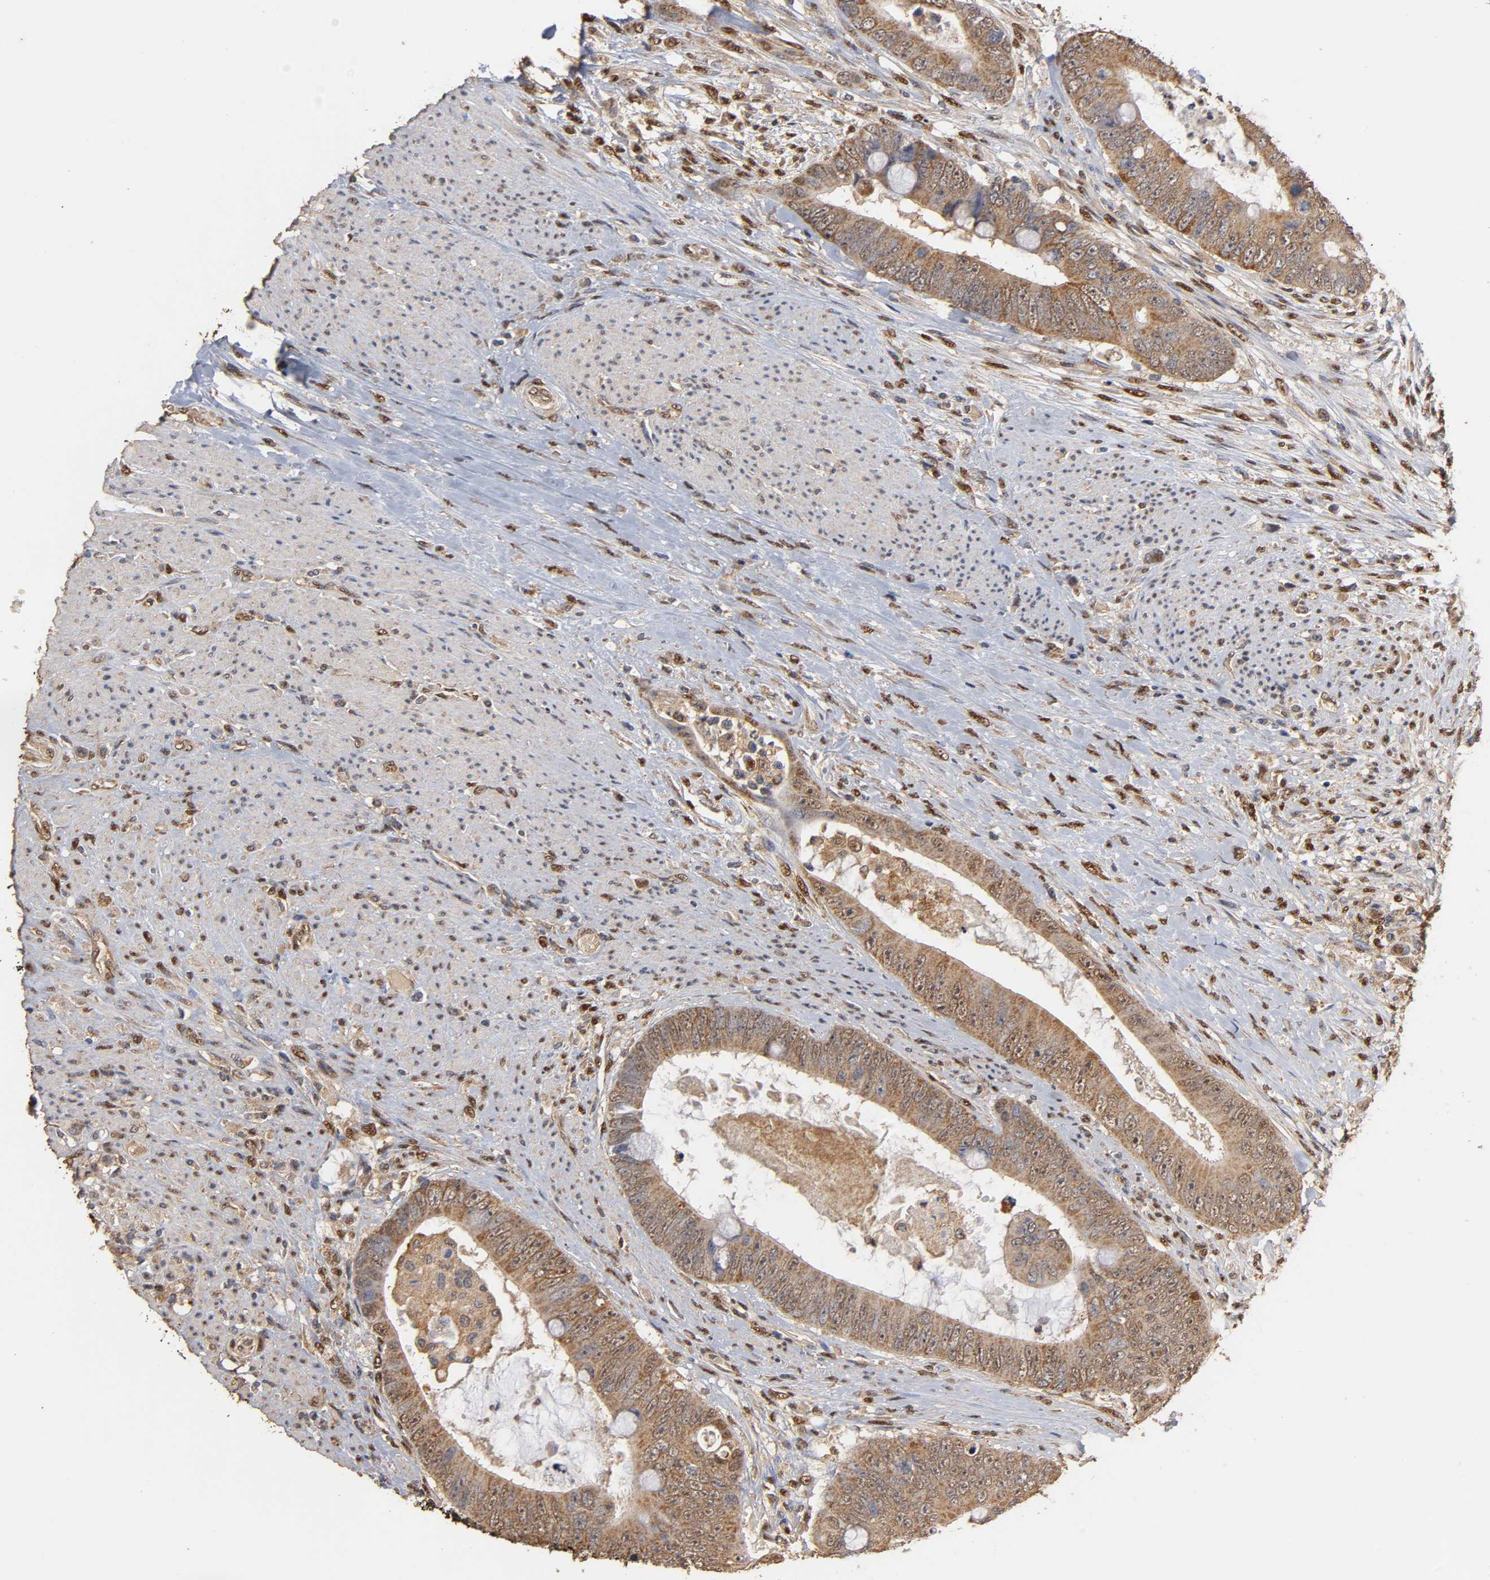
{"staining": {"intensity": "moderate", "quantity": ">75%", "location": "cytoplasmic/membranous"}, "tissue": "colorectal cancer", "cell_type": "Tumor cells", "image_type": "cancer", "snomed": [{"axis": "morphology", "description": "Adenocarcinoma, NOS"}, {"axis": "topography", "description": "Rectum"}], "caption": "Protein positivity by IHC shows moderate cytoplasmic/membranous expression in about >75% of tumor cells in colorectal adenocarcinoma.", "gene": "PKN1", "patient": {"sex": "female", "age": 77}}